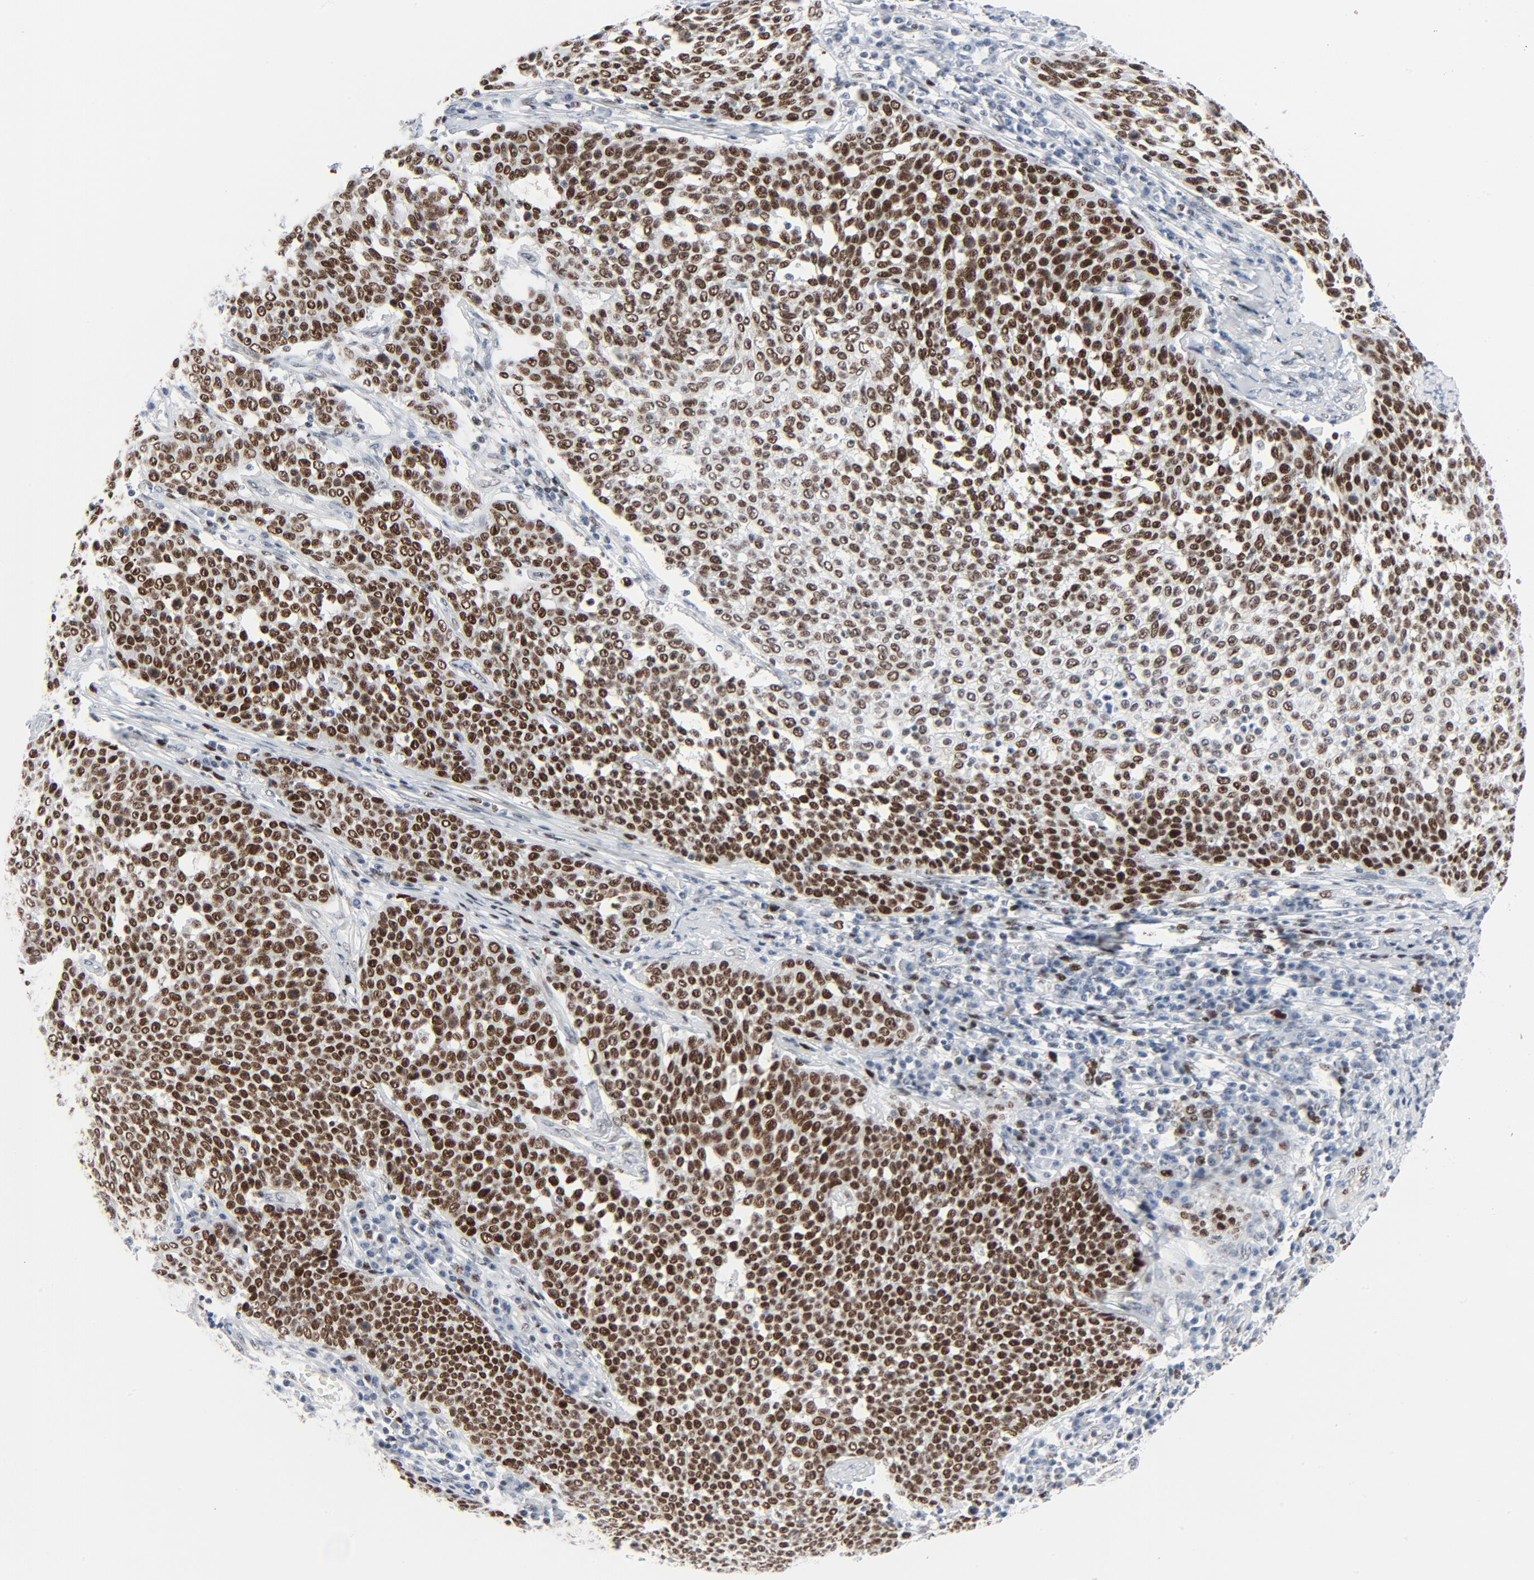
{"staining": {"intensity": "strong", "quantity": ">75%", "location": "nuclear"}, "tissue": "cervical cancer", "cell_type": "Tumor cells", "image_type": "cancer", "snomed": [{"axis": "morphology", "description": "Squamous cell carcinoma, NOS"}, {"axis": "topography", "description": "Cervix"}], "caption": "Protein staining reveals strong nuclear staining in about >75% of tumor cells in cervical cancer (squamous cell carcinoma).", "gene": "POLD1", "patient": {"sex": "female", "age": 34}}